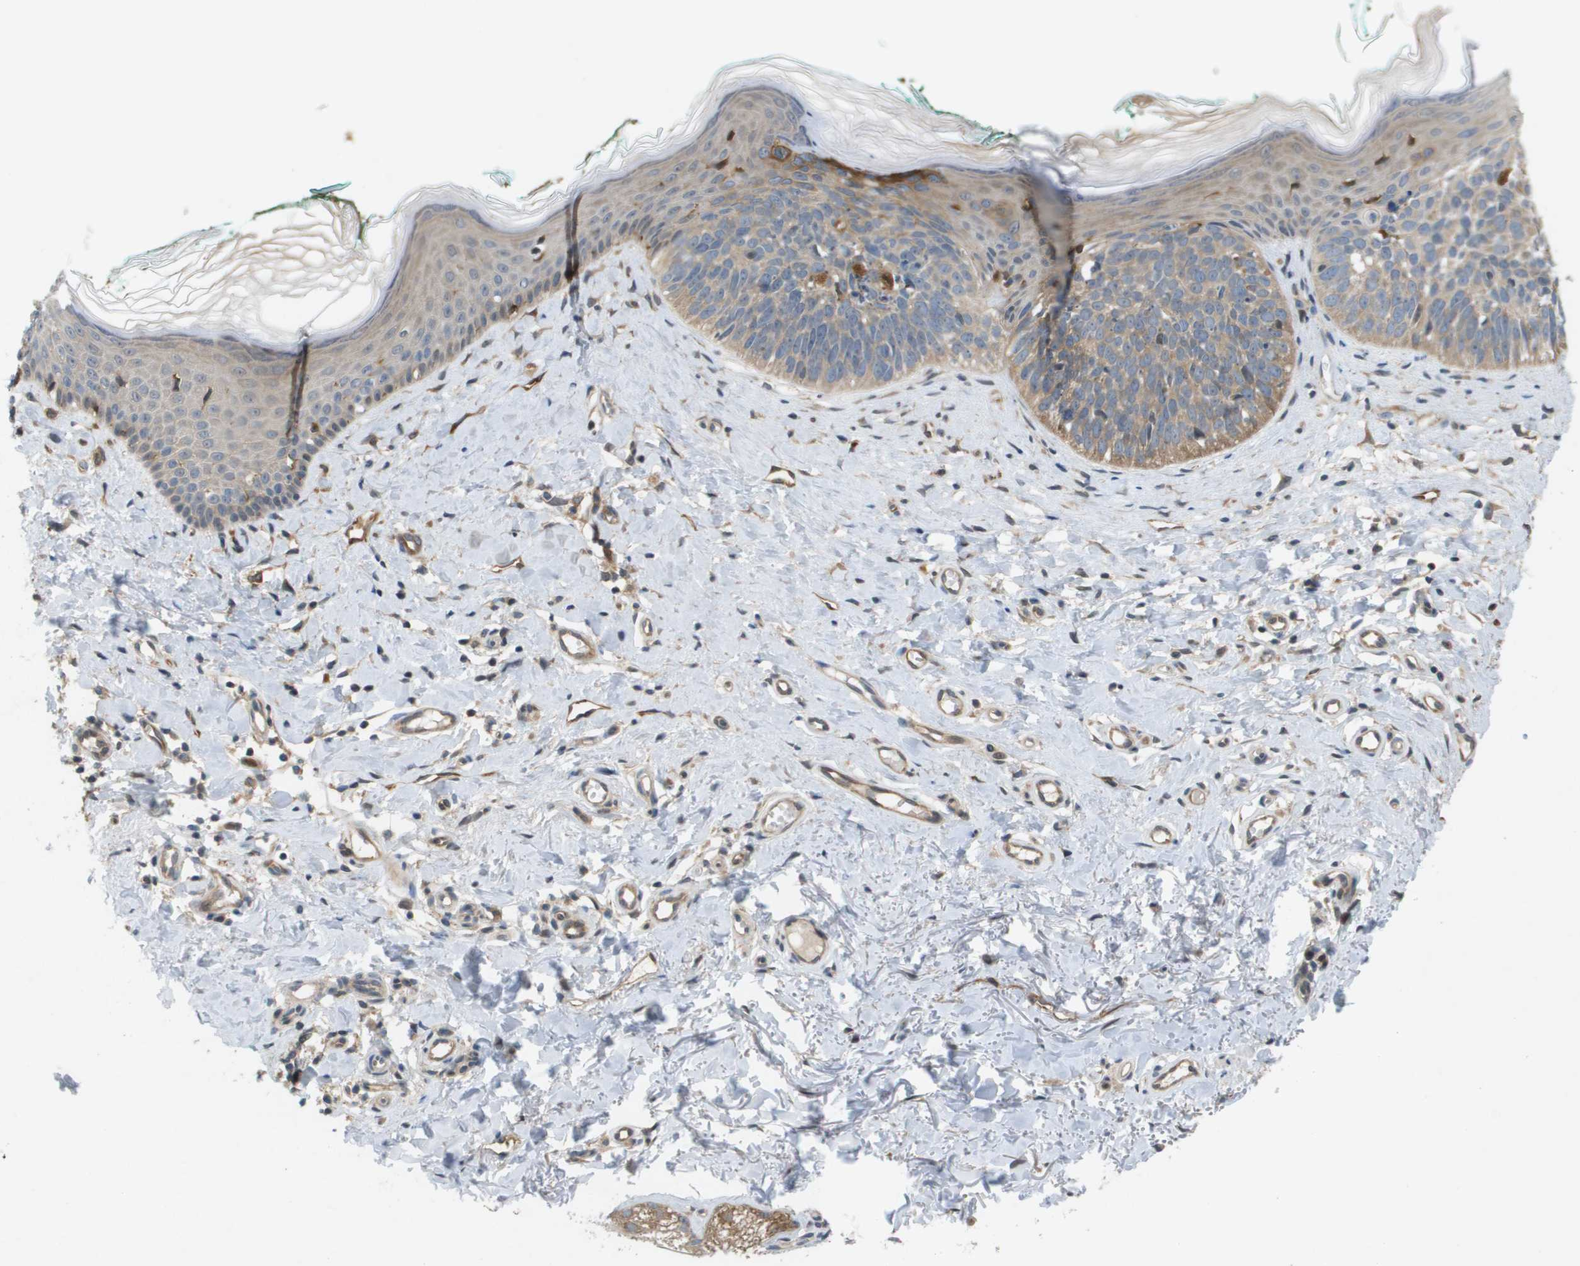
{"staining": {"intensity": "weak", "quantity": "25%-75%", "location": "cytoplasmic/membranous"}, "tissue": "skin cancer", "cell_type": "Tumor cells", "image_type": "cancer", "snomed": [{"axis": "morphology", "description": "Basal cell carcinoma"}, {"axis": "topography", "description": "Skin"}], "caption": "The image reveals immunohistochemical staining of skin cancer. There is weak cytoplasmic/membranous staining is identified in approximately 25%-75% of tumor cells. Ihc stains the protein in brown and the nuclei are stained blue.", "gene": "PALD1", "patient": {"sex": "male", "age": 48}}